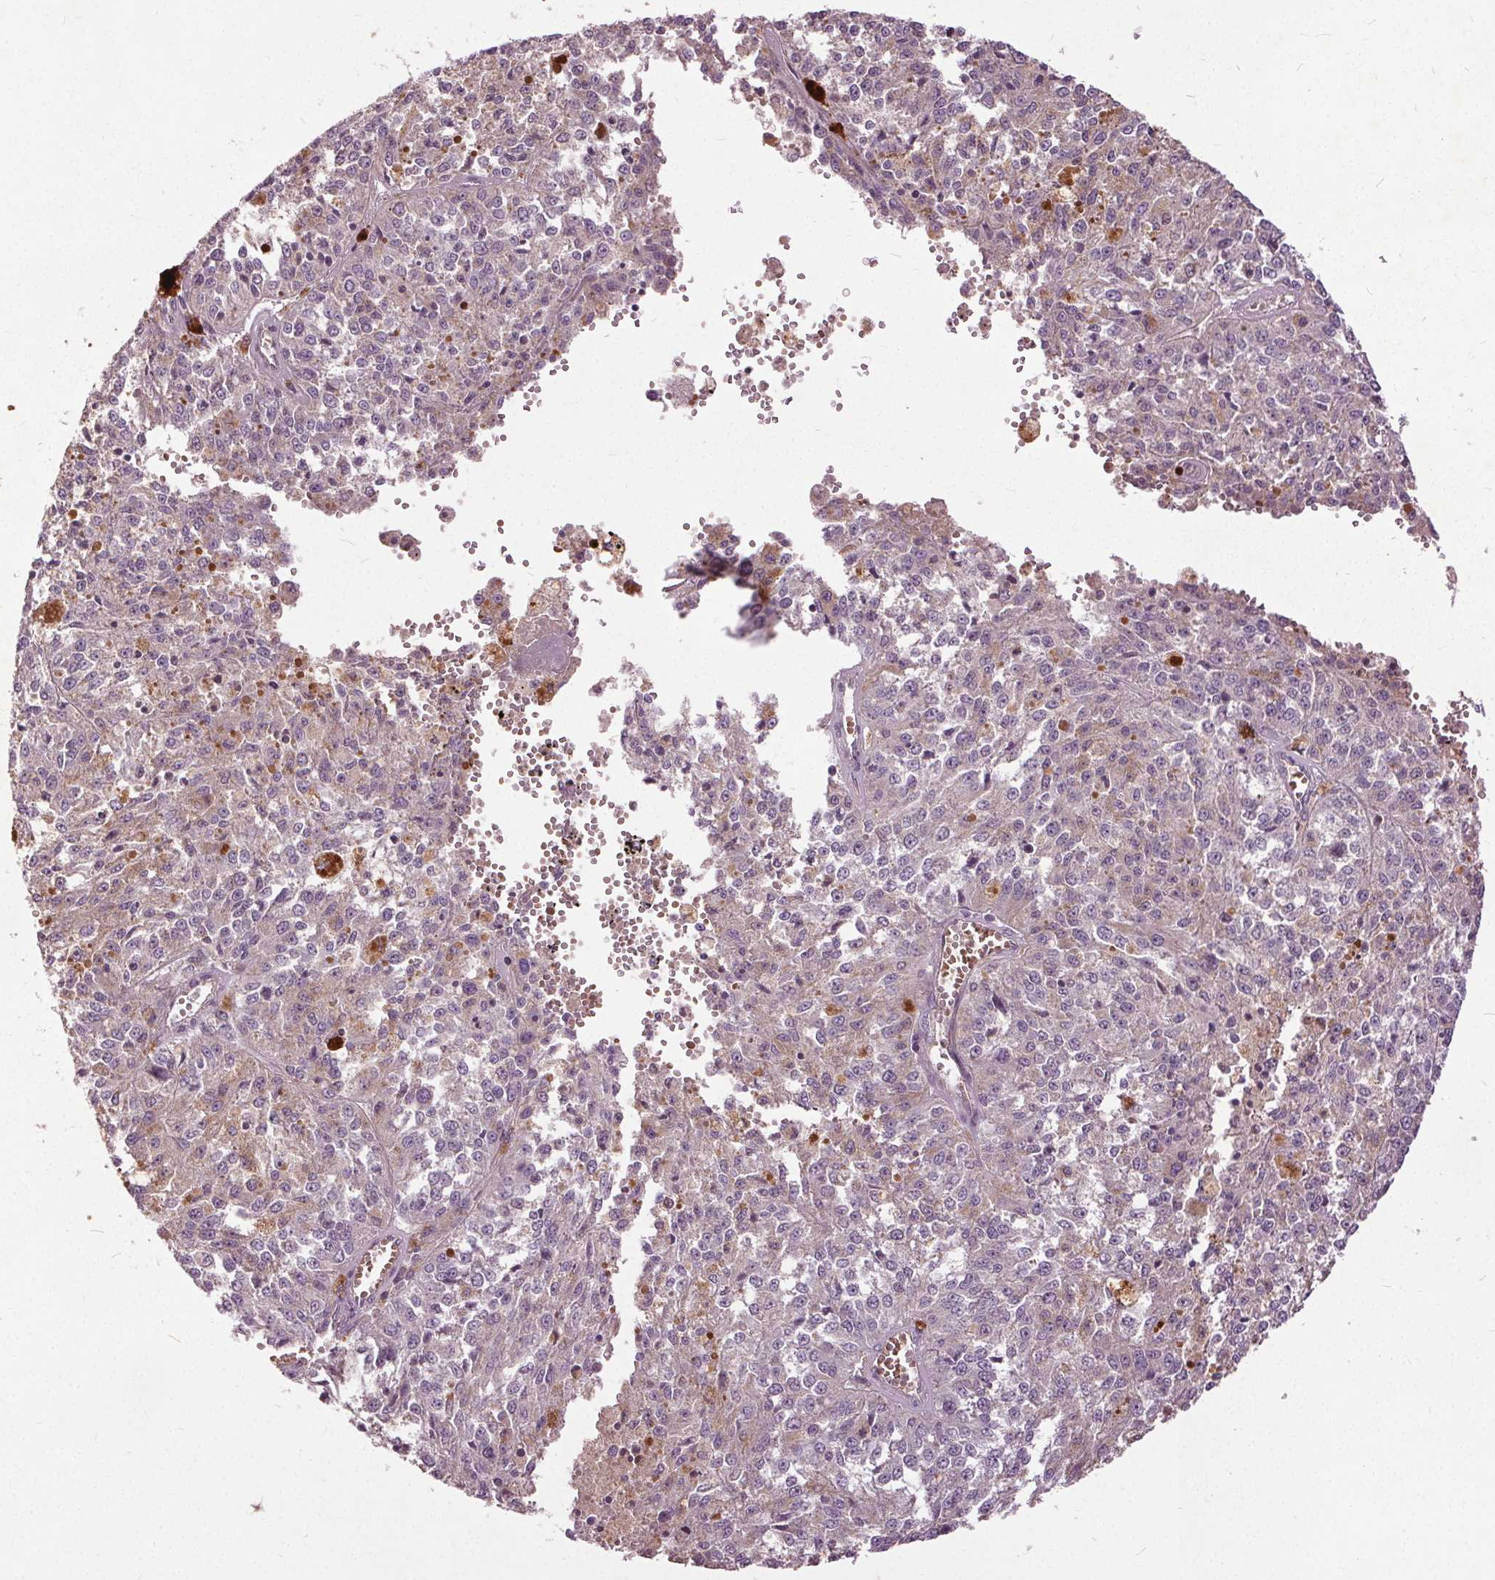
{"staining": {"intensity": "negative", "quantity": "none", "location": "none"}, "tissue": "melanoma", "cell_type": "Tumor cells", "image_type": "cancer", "snomed": [{"axis": "morphology", "description": "Malignant melanoma, Metastatic site"}, {"axis": "topography", "description": "Lymph node"}], "caption": "DAB (3,3'-diaminobenzidine) immunohistochemical staining of human malignant melanoma (metastatic site) exhibits no significant staining in tumor cells.", "gene": "PDGFD", "patient": {"sex": "female", "age": 64}}